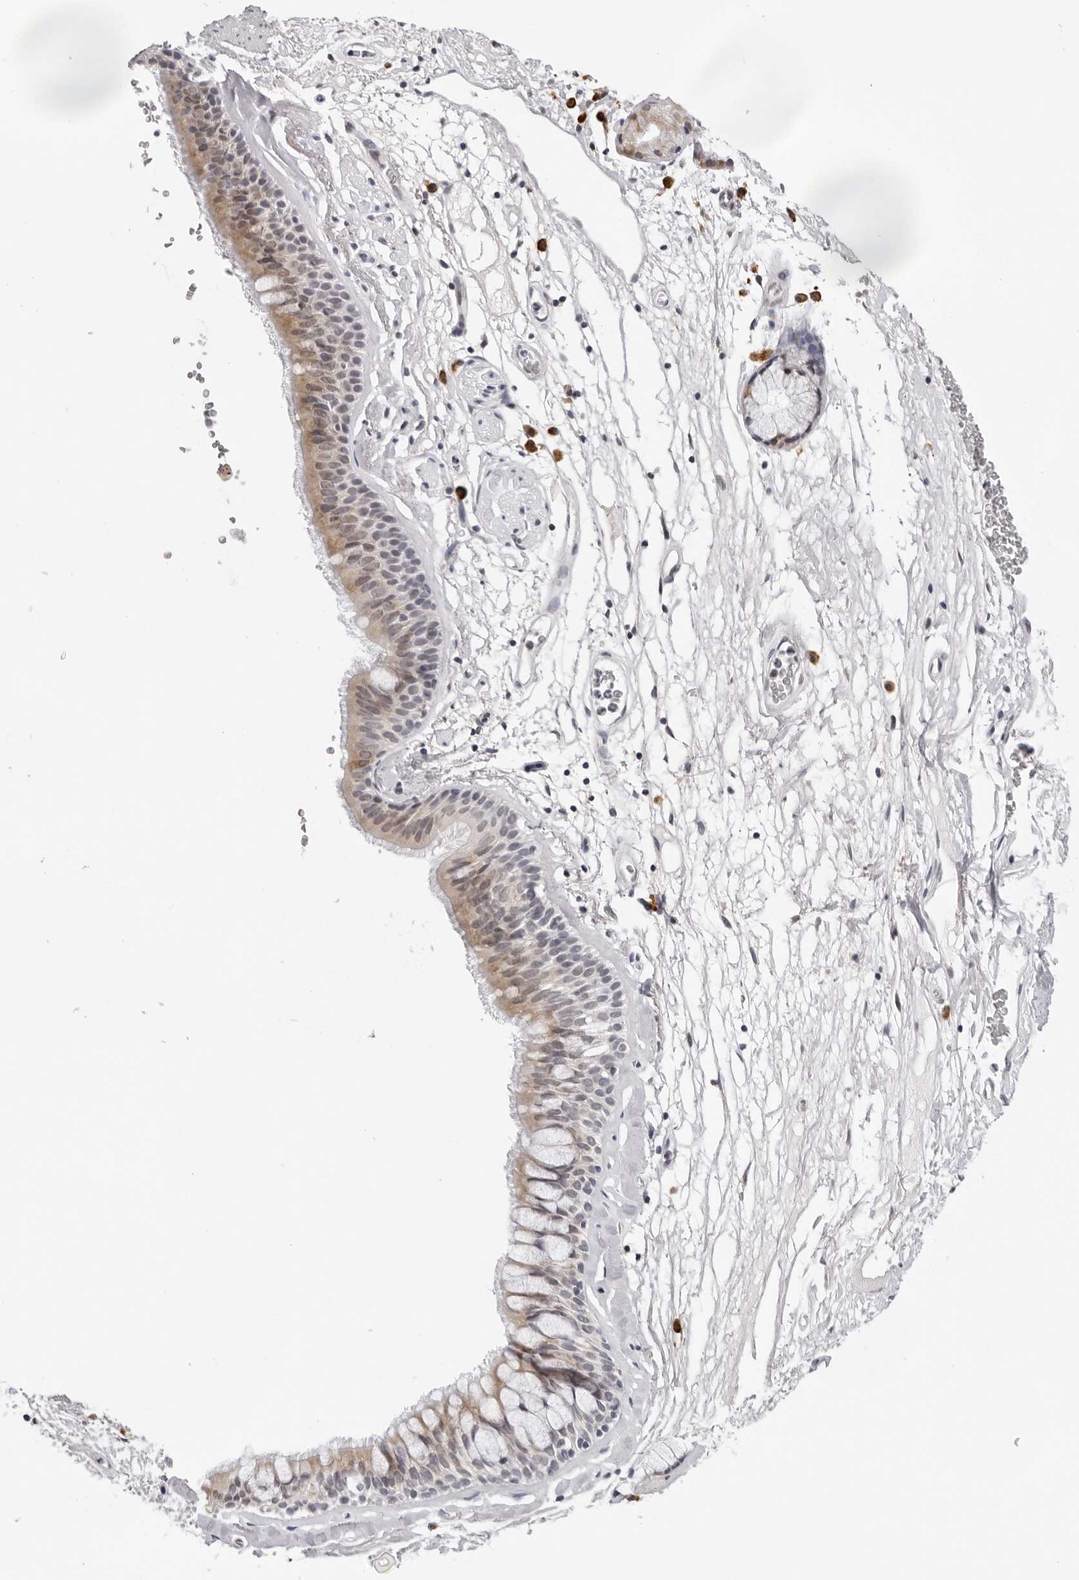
{"staining": {"intensity": "moderate", "quantity": "25%-75%", "location": "cytoplasmic/membranous"}, "tissue": "bronchus", "cell_type": "Respiratory epithelial cells", "image_type": "normal", "snomed": [{"axis": "morphology", "description": "Normal tissue, NOS"}, {"axis": "topography", "description": "Cartilage tissue"}], "caption": "Bronchus was stained to show a protein in brown. There is medium levels of moderate cytoplasmic/membranous staining in approximately 25%-75% of respiratory epithelial cells. Nuclei are stained in blue.", "gene": "IL17RA", "patient": {"sex": "female", "age": 63}}